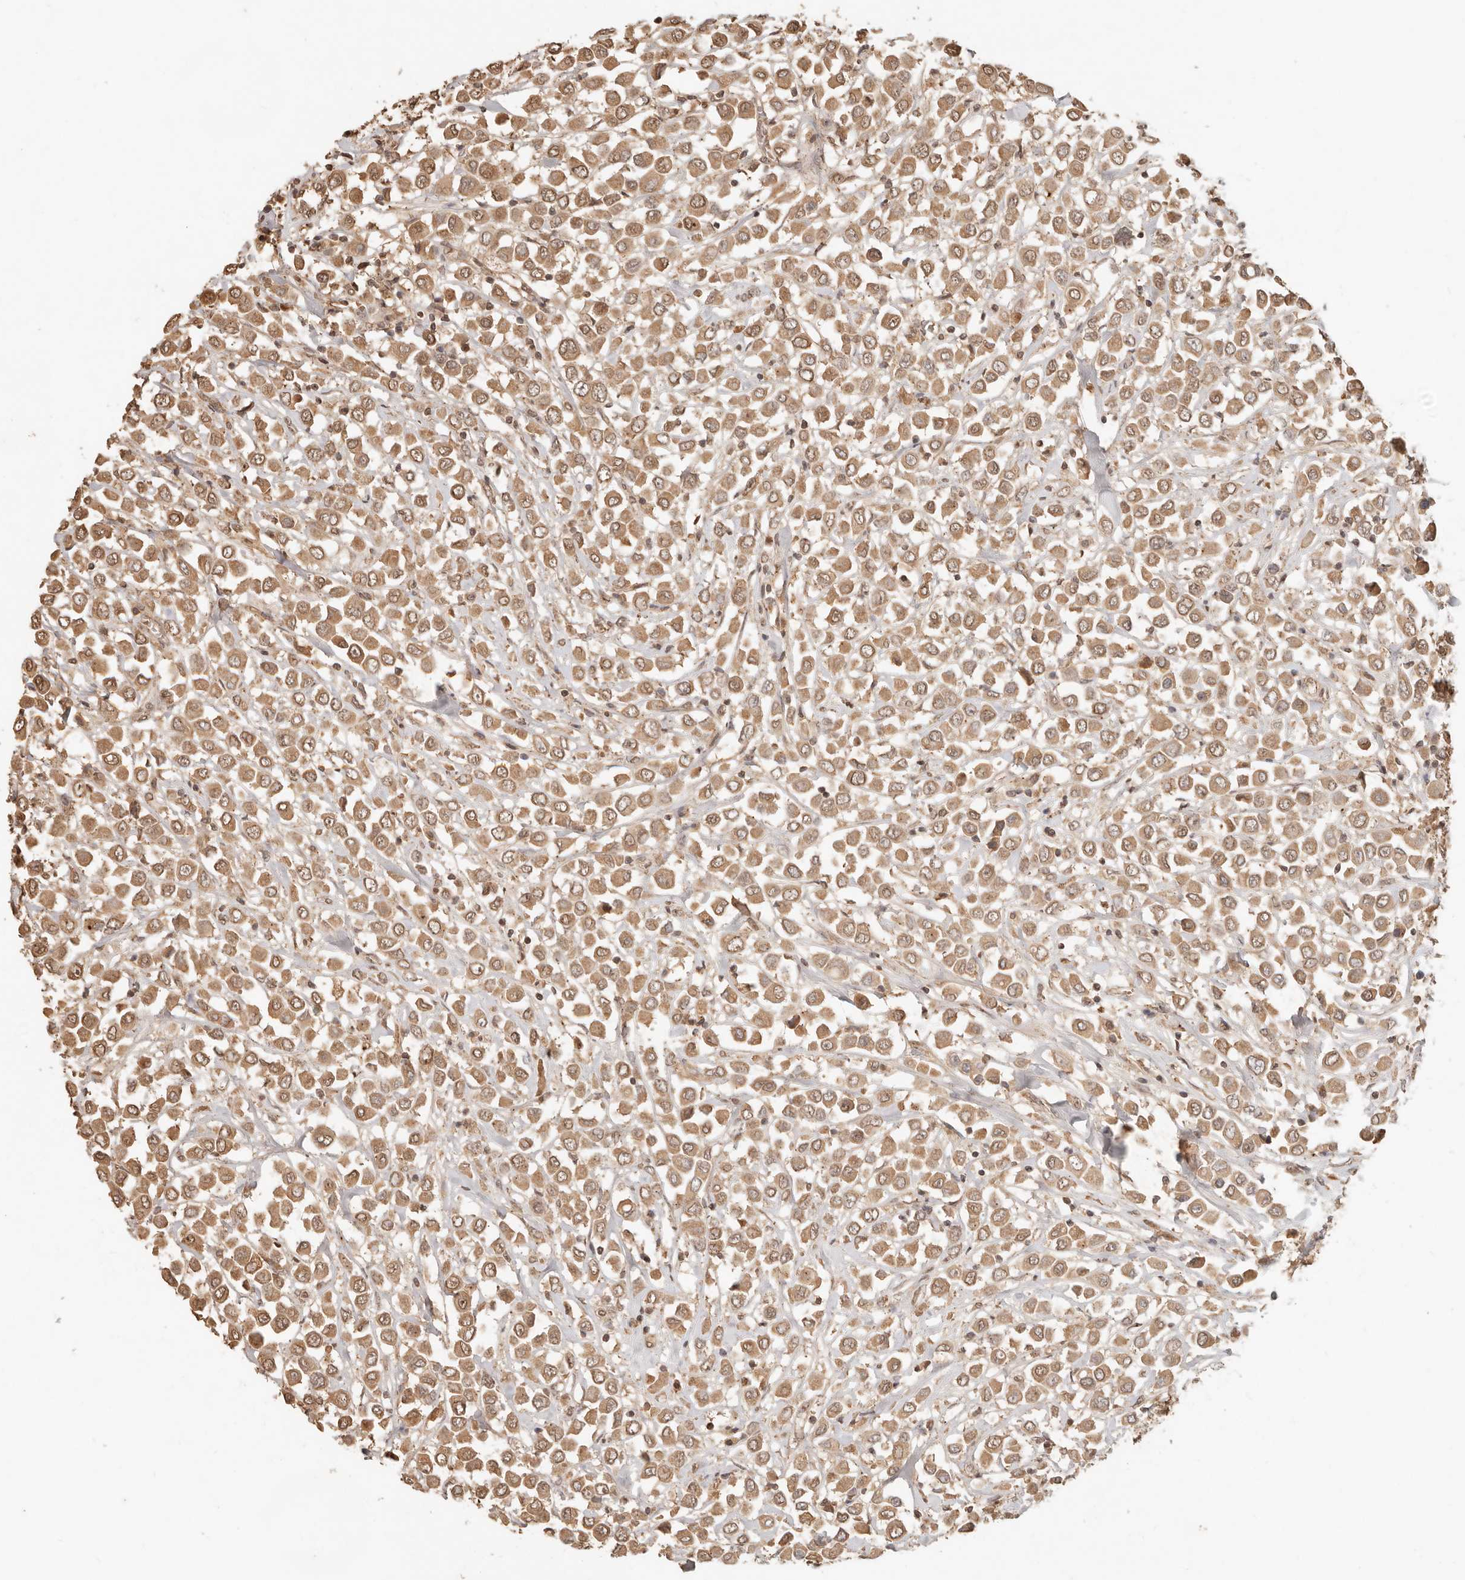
{"staining": {"intensity": "moderate", "quantity": ">75%", "location": "cytoplasmic/membranous"}, "tissue": "breast cancer", "cell_type": "Tumor cells", "image_type": "cancer", "snomed": [{"axis": "morphology", "description": "Duct carcinoma"}, {"axis": "topography", "description": "Breast"}], "caption": "This micrograph reveals breast cancer (infiltrating ductal carcinoma) stained with immunohistochemistry (IHC) to label a protein in brown. The cytoplasmic/membranous of tumor cells show moderate positivity for the protein. Nuclei are counter-stained blue.", "gene": "LMO4", "patient": {"sex": "female", "age": 61}}